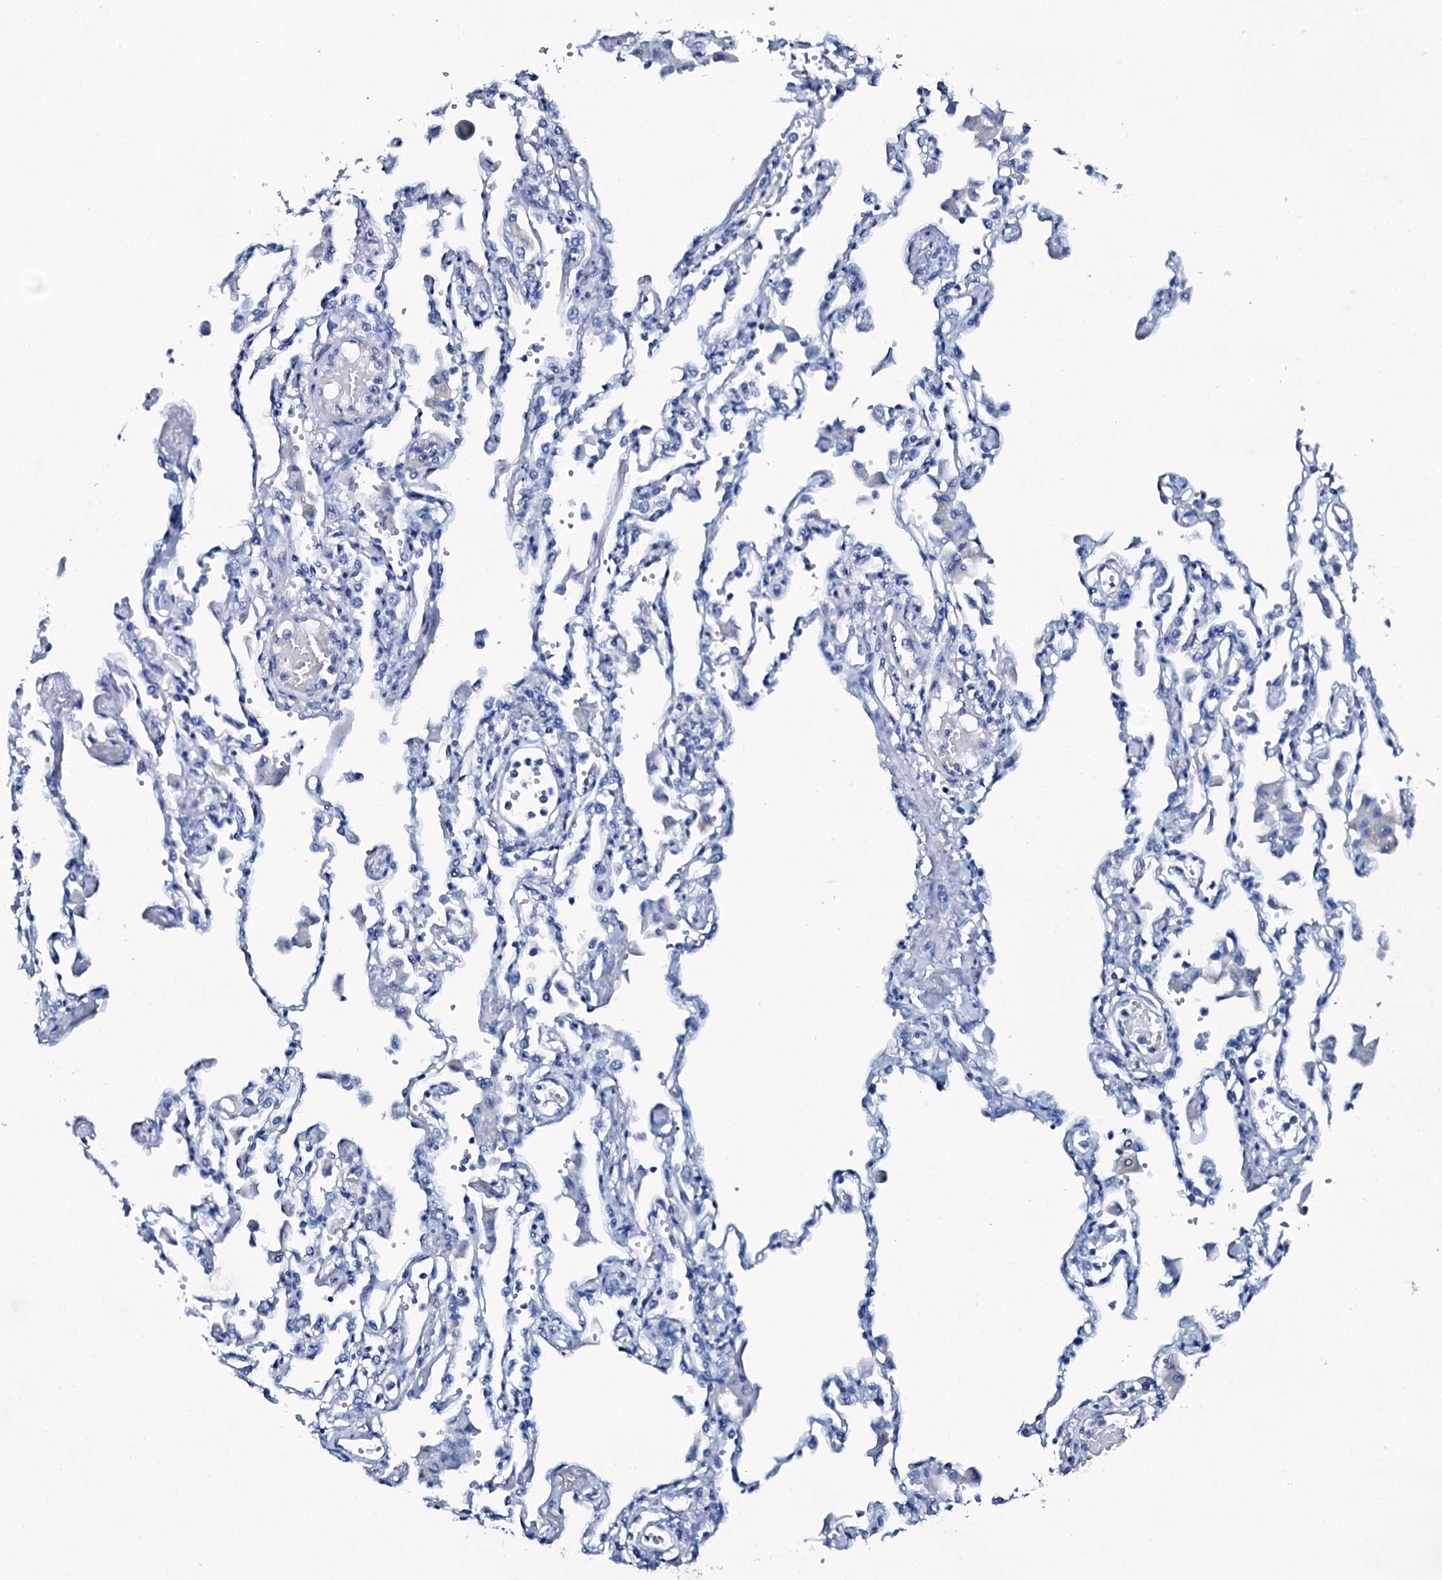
{"staining": {"intensity": "negative", "quantity": "none", "location": "none"}, "tissue": "lung", "cell_type": "Alveolar cells", "image_type": "normal", "snomed": [{"axis": "morphology", "description": "Normal tissue, NOS"}, {"axis": "topography", "description": "Bronchus"}, {"axis": "topography", "description": "Lung"}], "caption": "High magnification brightfield microscopy of benign lung stained with DAB (3,3'-diaminobenzidine) (brown) and counterstained with hematoxylin (blue): alveolar cells show no significant staining.", "gene": "PTH", "patient": {"sex": "female", "age": 49}}